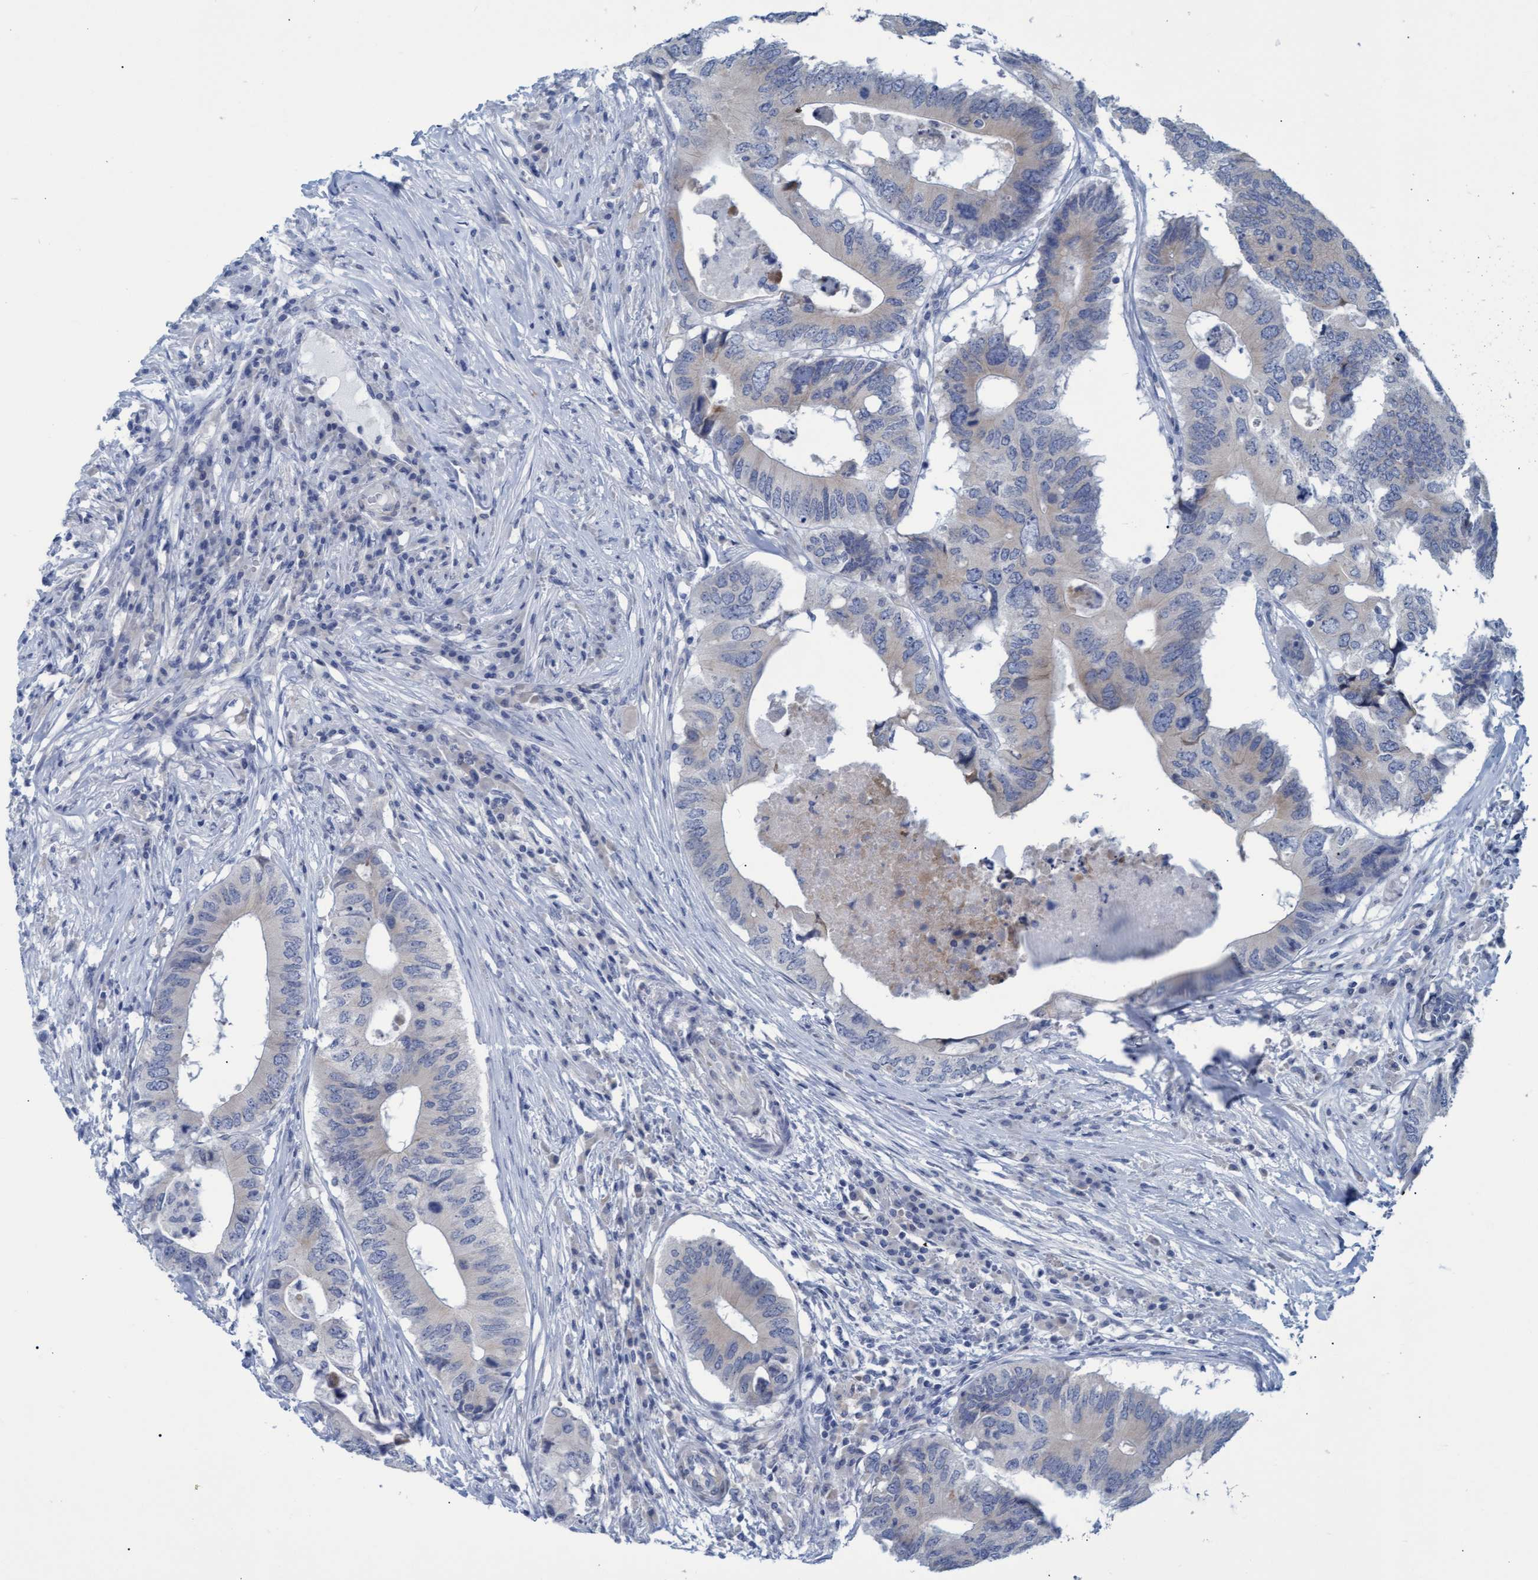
{"staining": {"intensity": "negative", "quantity": "none", "location": "none"}, "tissue": "colorectal cancer", "cell_type": "Tumor cells", "image_type": "cancer", "snomed": [{"axis": "morphology", "description": "Adenocarcinoma, NOS"}, {"axis": "topography", "description": "Colon"}], "caption": "Immunohistochemical staining of colorectal cancer (adenocarcinoma) shows no significant expression in tumor cells.", "gene": "SSTR3", "patient": {"sex": "male", "age": 71}}